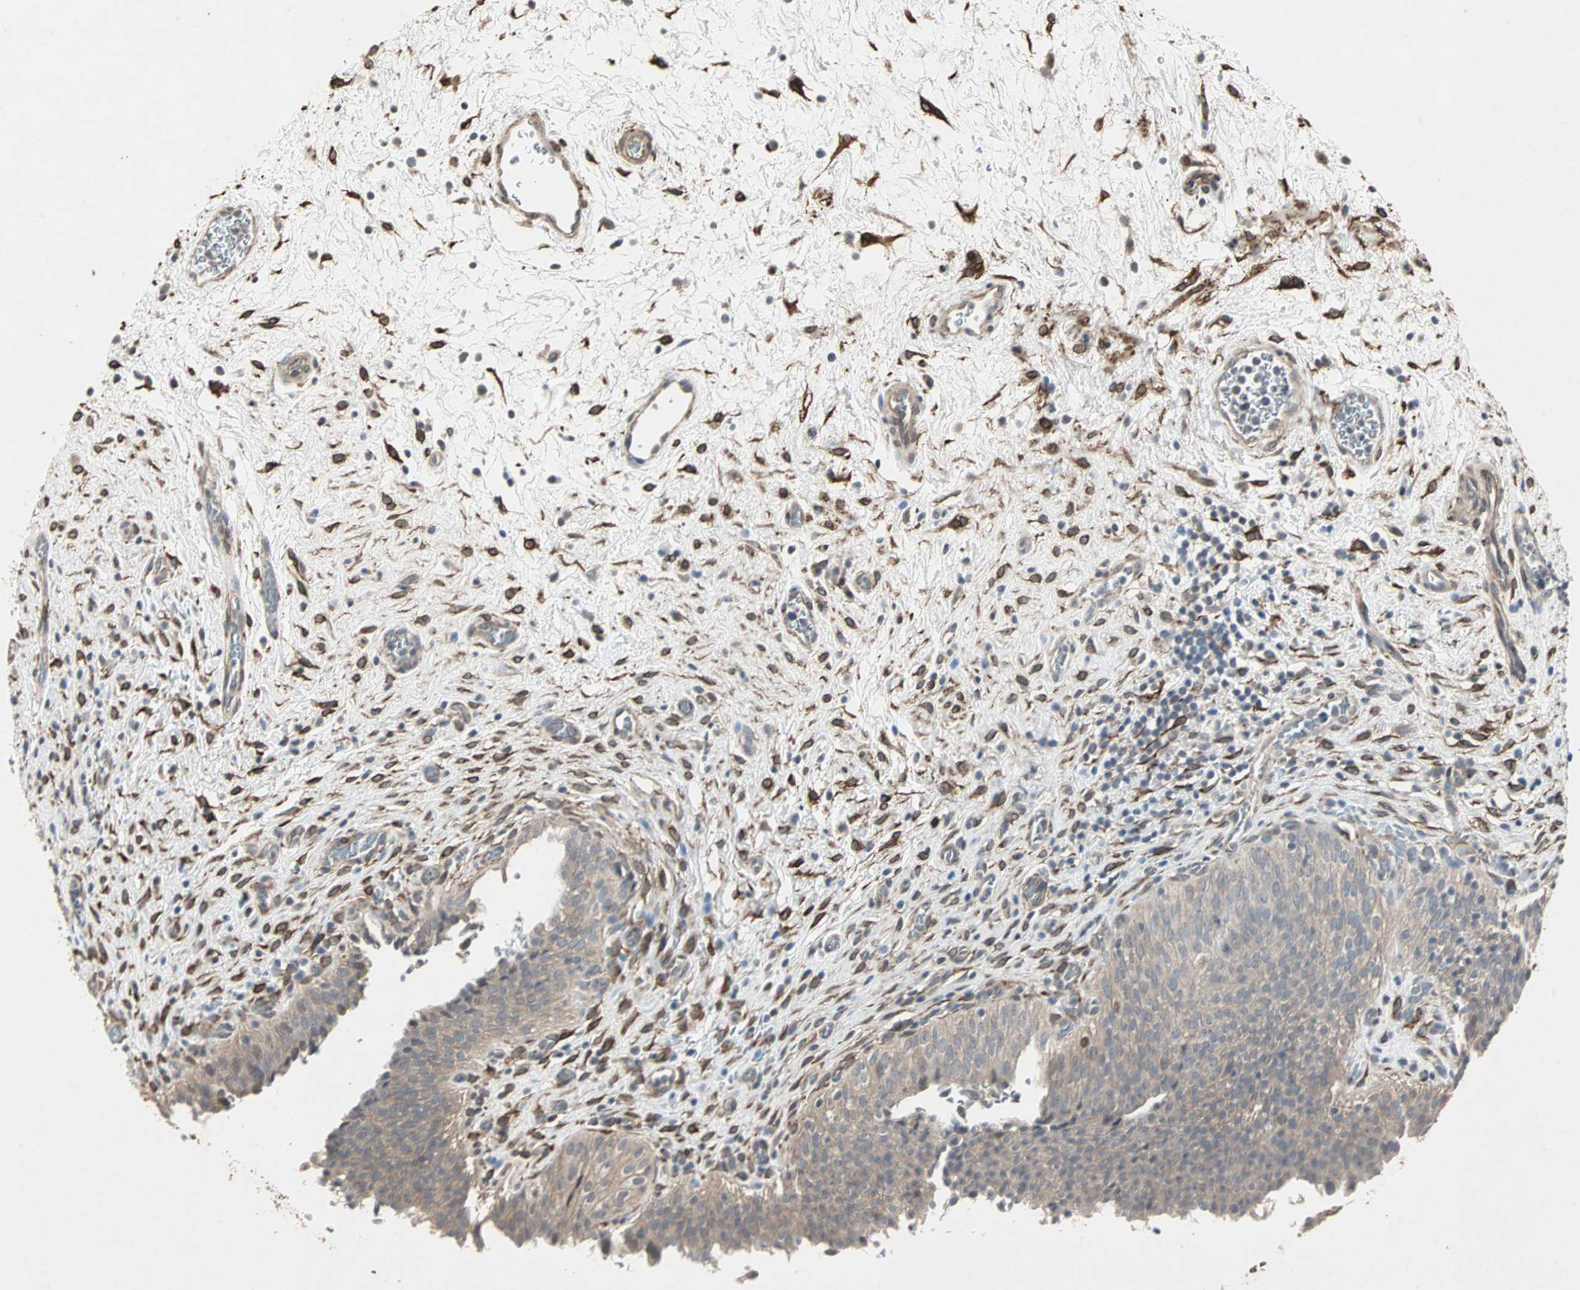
{"staining": {"intensity": "weak", "quantity": ">75%", "location": "cytoplasmic/membranous"}, "tissue": "urinary bladder", "cell_type": "Urothelial cells", "image_type": "normal", "snomed": [{"axis": "morphology", "description": "Normal tissue, NOS"}, {"axis": "topography", "description": "Urinary bladder"}], "caption": "A high-resolution histopathology image shows immunohistochemistry staining of normal urinary bladder, which displays weak cytoplasmic/membranous positivity in approximately >75% of urothelial cells. The protein of interest is stained brown, and the nuclei are stained in blue (DAB IHC with brightfield microscopy, high magnification).", "gene": "TRPV4", "patient": {"sex": "male", "age": 51}}